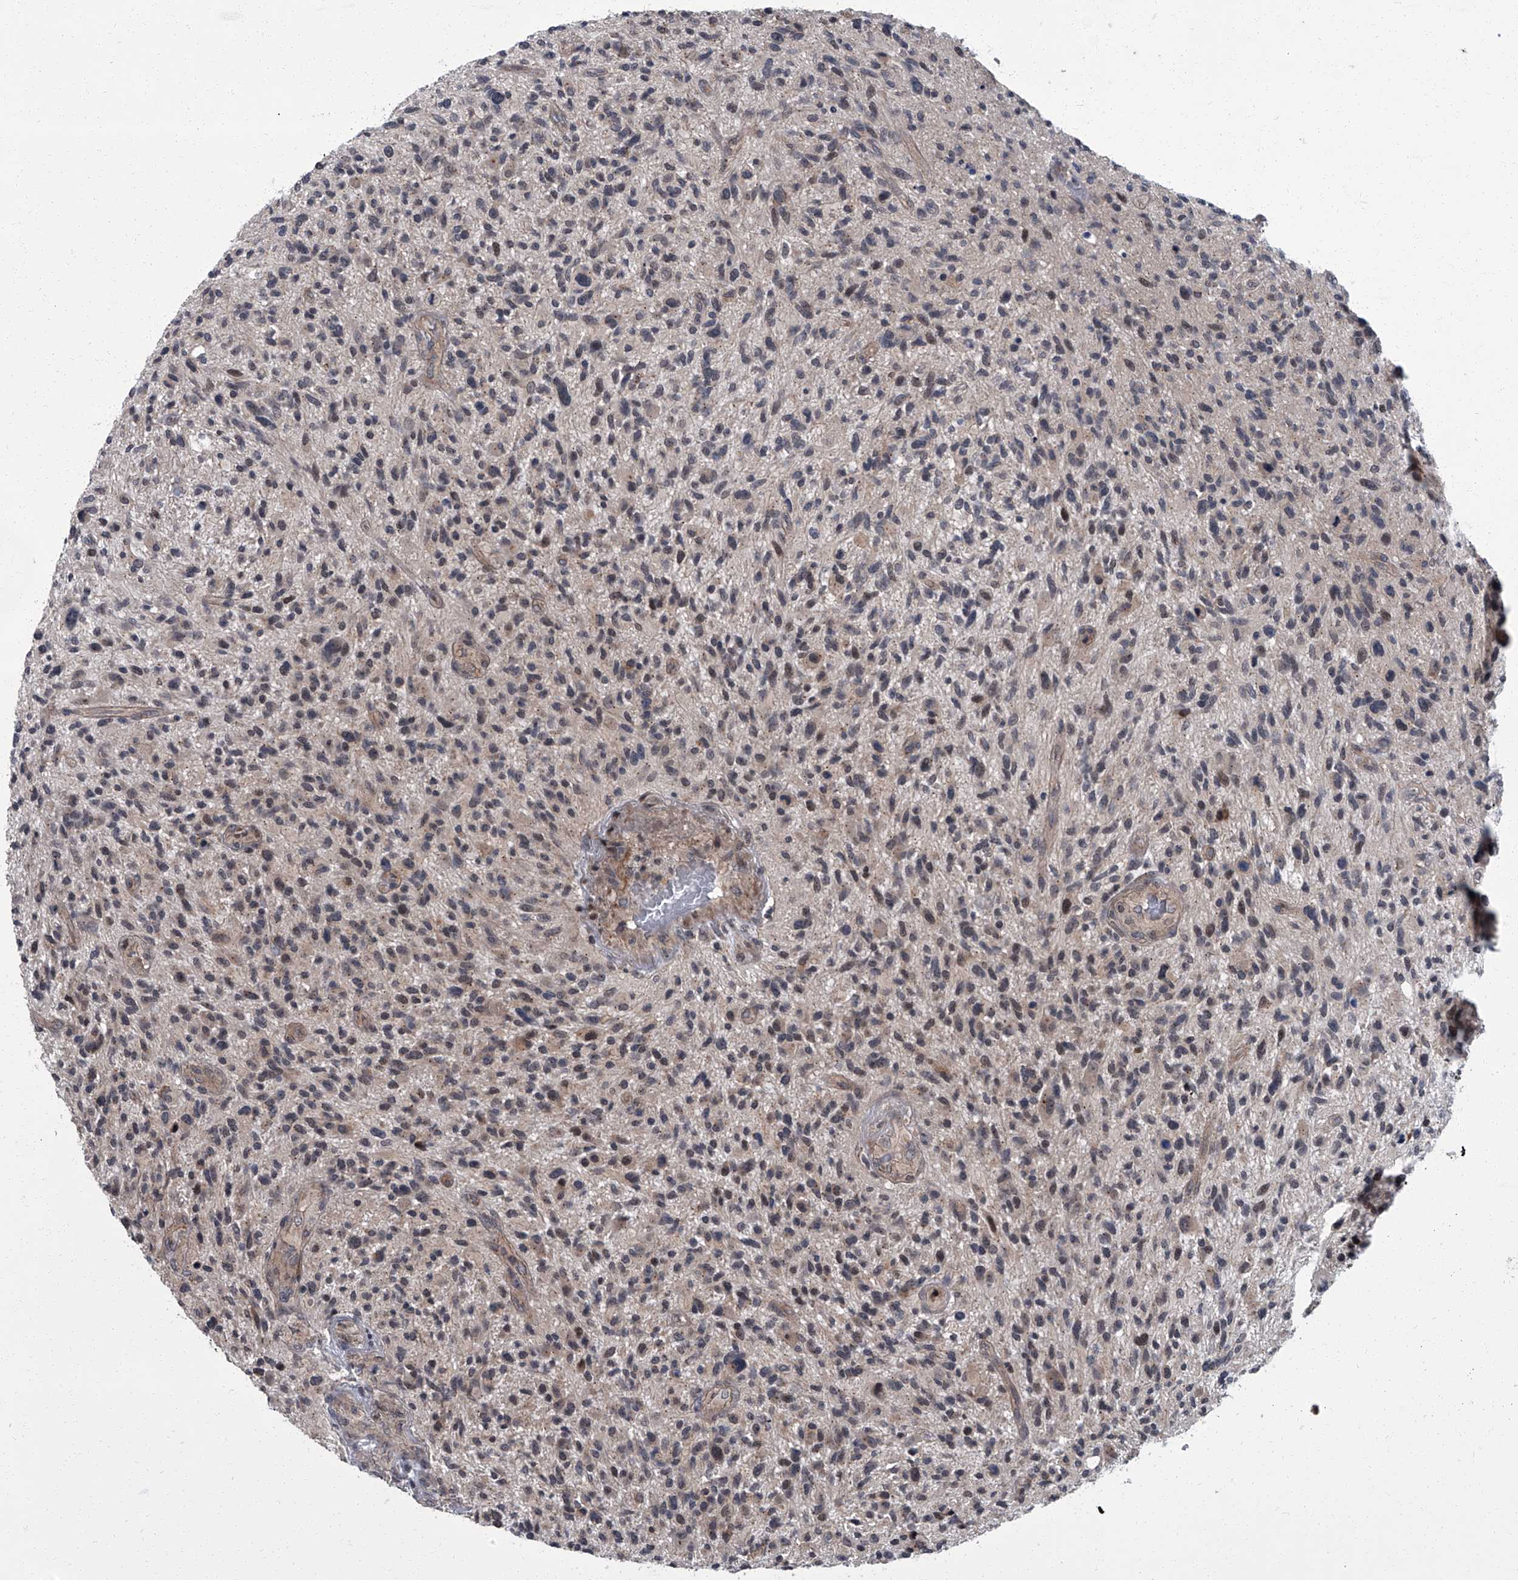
{"staining": {"intensity": "weak", "quantity": ">75%", "location": "cytoplasmic/membranous,nuclear"}, "tissue": "glioma", "cell_type": "Tumor cells", "image_type": "cancer", "snomed": [{"axis": "morphology", "description": "Glioma, malignant, High grade"}, {"axis": "topography", "description": "Brain"}], "caption": "Brown immunohistochemical staining in glioma shows weak cytoplasmic/membranous and nuclear staining in about >75% of tumor cells.", "gene": "ZNF274", "patient": {"sex": "male", "age": 47}}